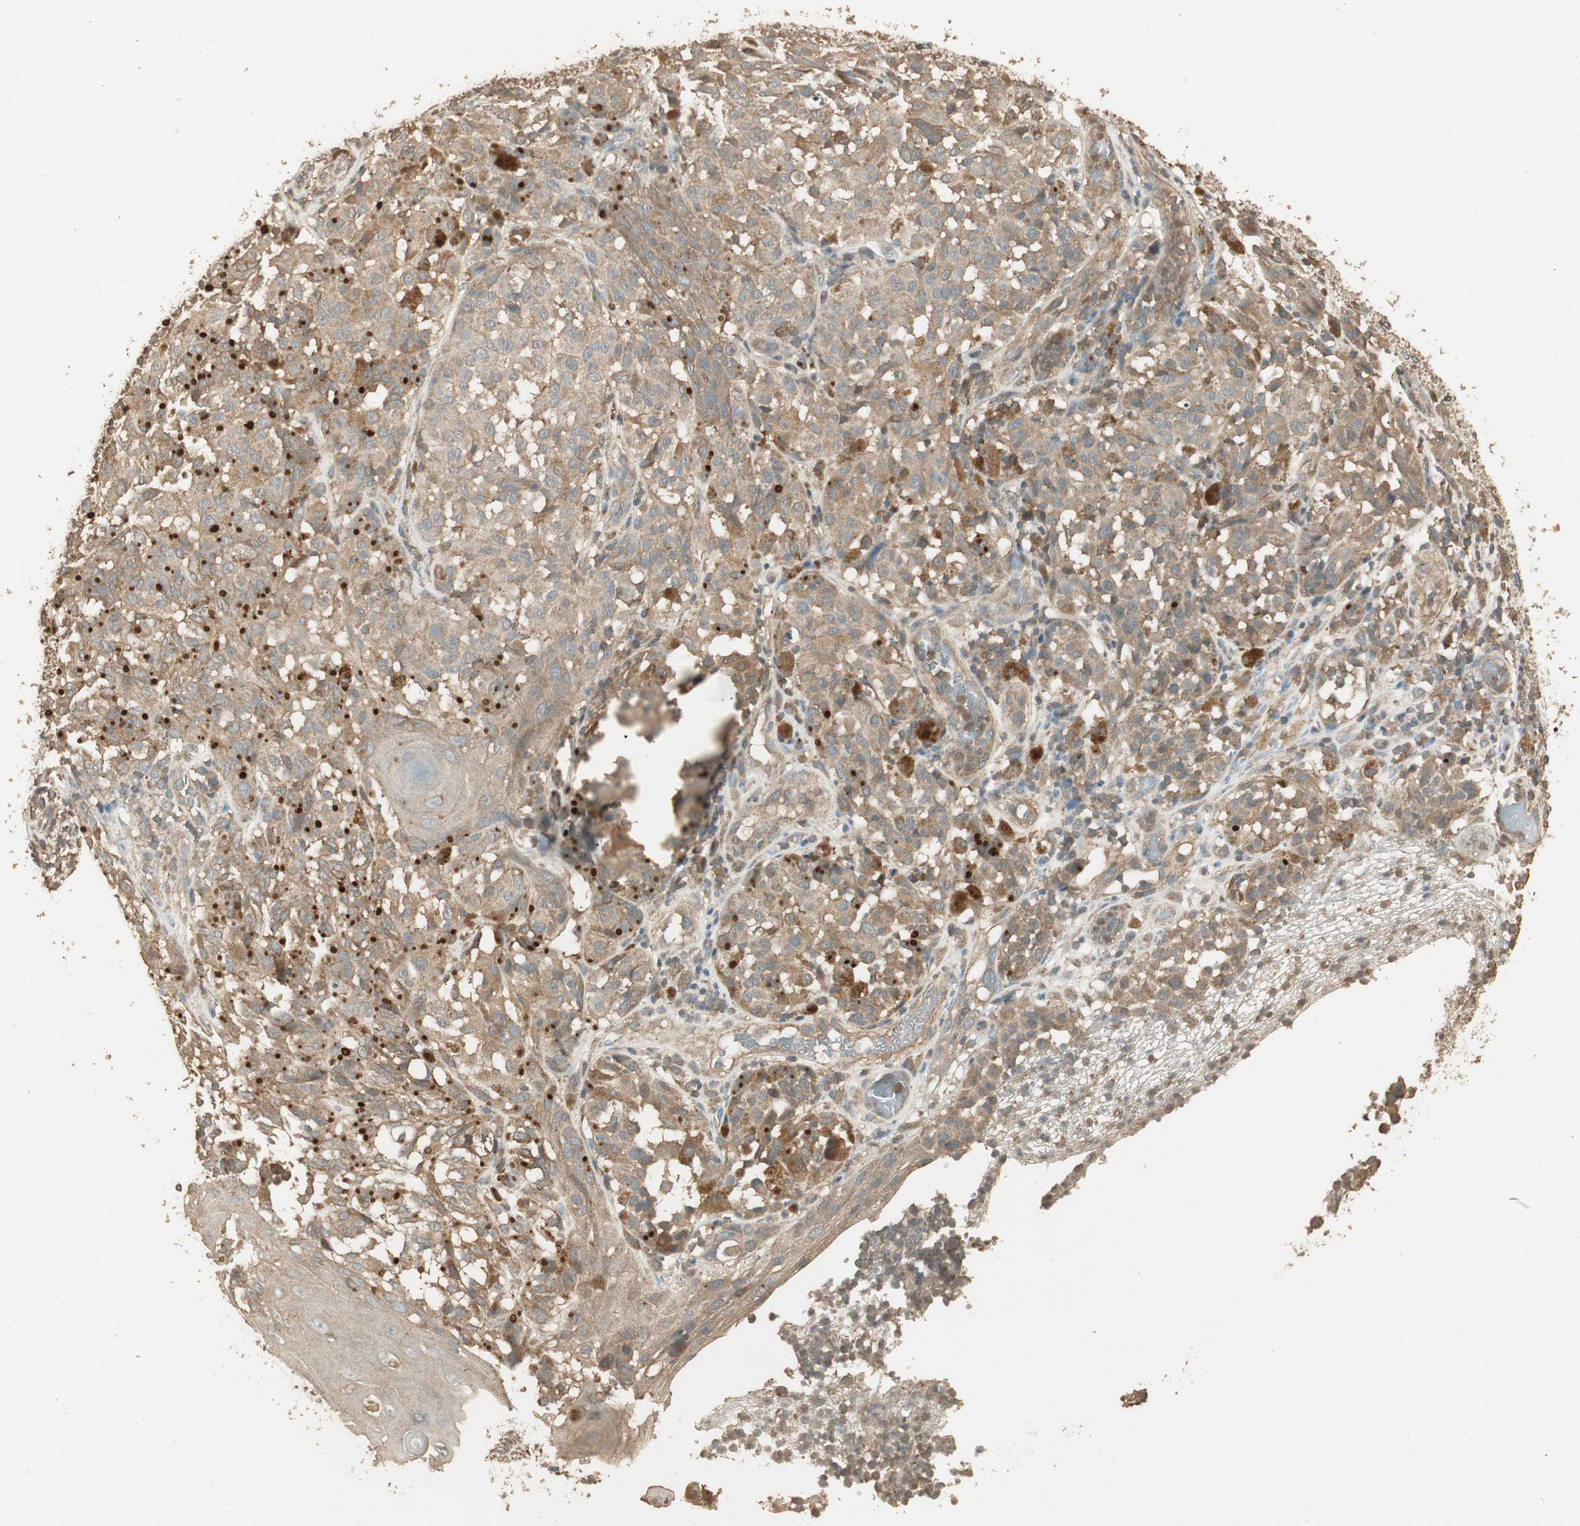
{"staining": {"intensity": "moderate", "quantity": ">75%", "location": "cytoplasmic/membranous"}, "tissue": "melanoma", "cell_type": "Tumor cells", "image_type": "cancer", "snomed": [{"axis": "morphology", "description": "Malignant melanoma, NOS"}, {"axis": "topography", "description": "Skin"}], "caption": "The image demonstrates immunohistochemical staining of malignant melanoma. There is moderate cytoplasmic/membranous positivity is present in about >75% of tumor cells.", "gene": "USP2", "patient": {"sex": "female", "age": 46}}